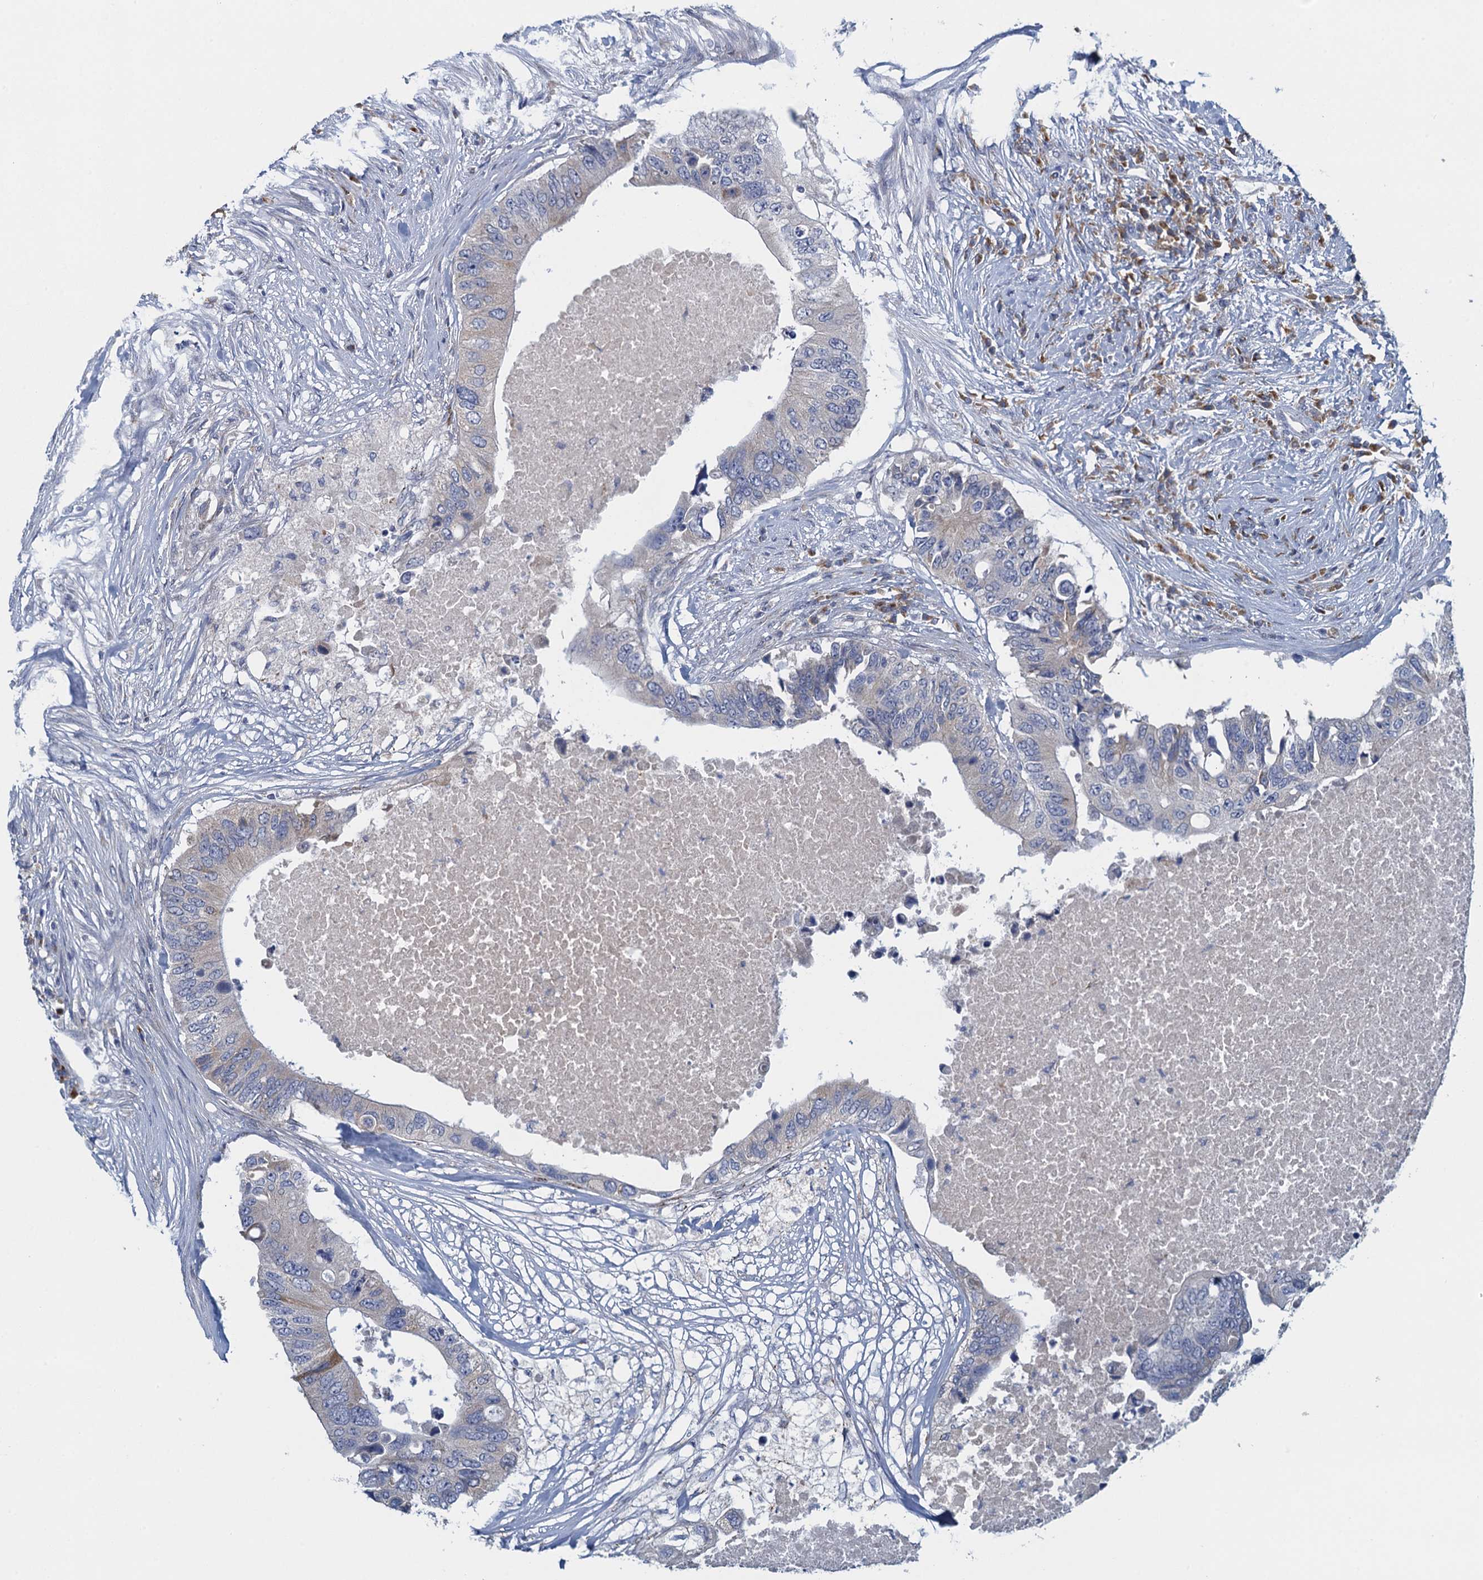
{"staining": {"intensity": "weak", "quantity": "<25%", "location": "cytoplasmic/membranous"}, "tissue": "colorectal cancer", "cell_type": "Tumor cells", "image_type": "cancer", "snomed": [{"axis": "morphology", "description": "Adenocarcinoma, NOS"}, {"axis": "topography", "description": "Colon"}], "caption": "IHC histopathology image of neoplastic tissue: colorectal cancer (adenocarcinoma) stained with DAB shows no significant protein staining in tumor cells. Brightfield microscopy of immunohistochemistry stained with DAB (3,3'-diaminobenzidine) (brown) and hematoxylin (blue), captured at high magnification.", "gene": "ALG2", "patient": {"sex": "male", "age": 71}}